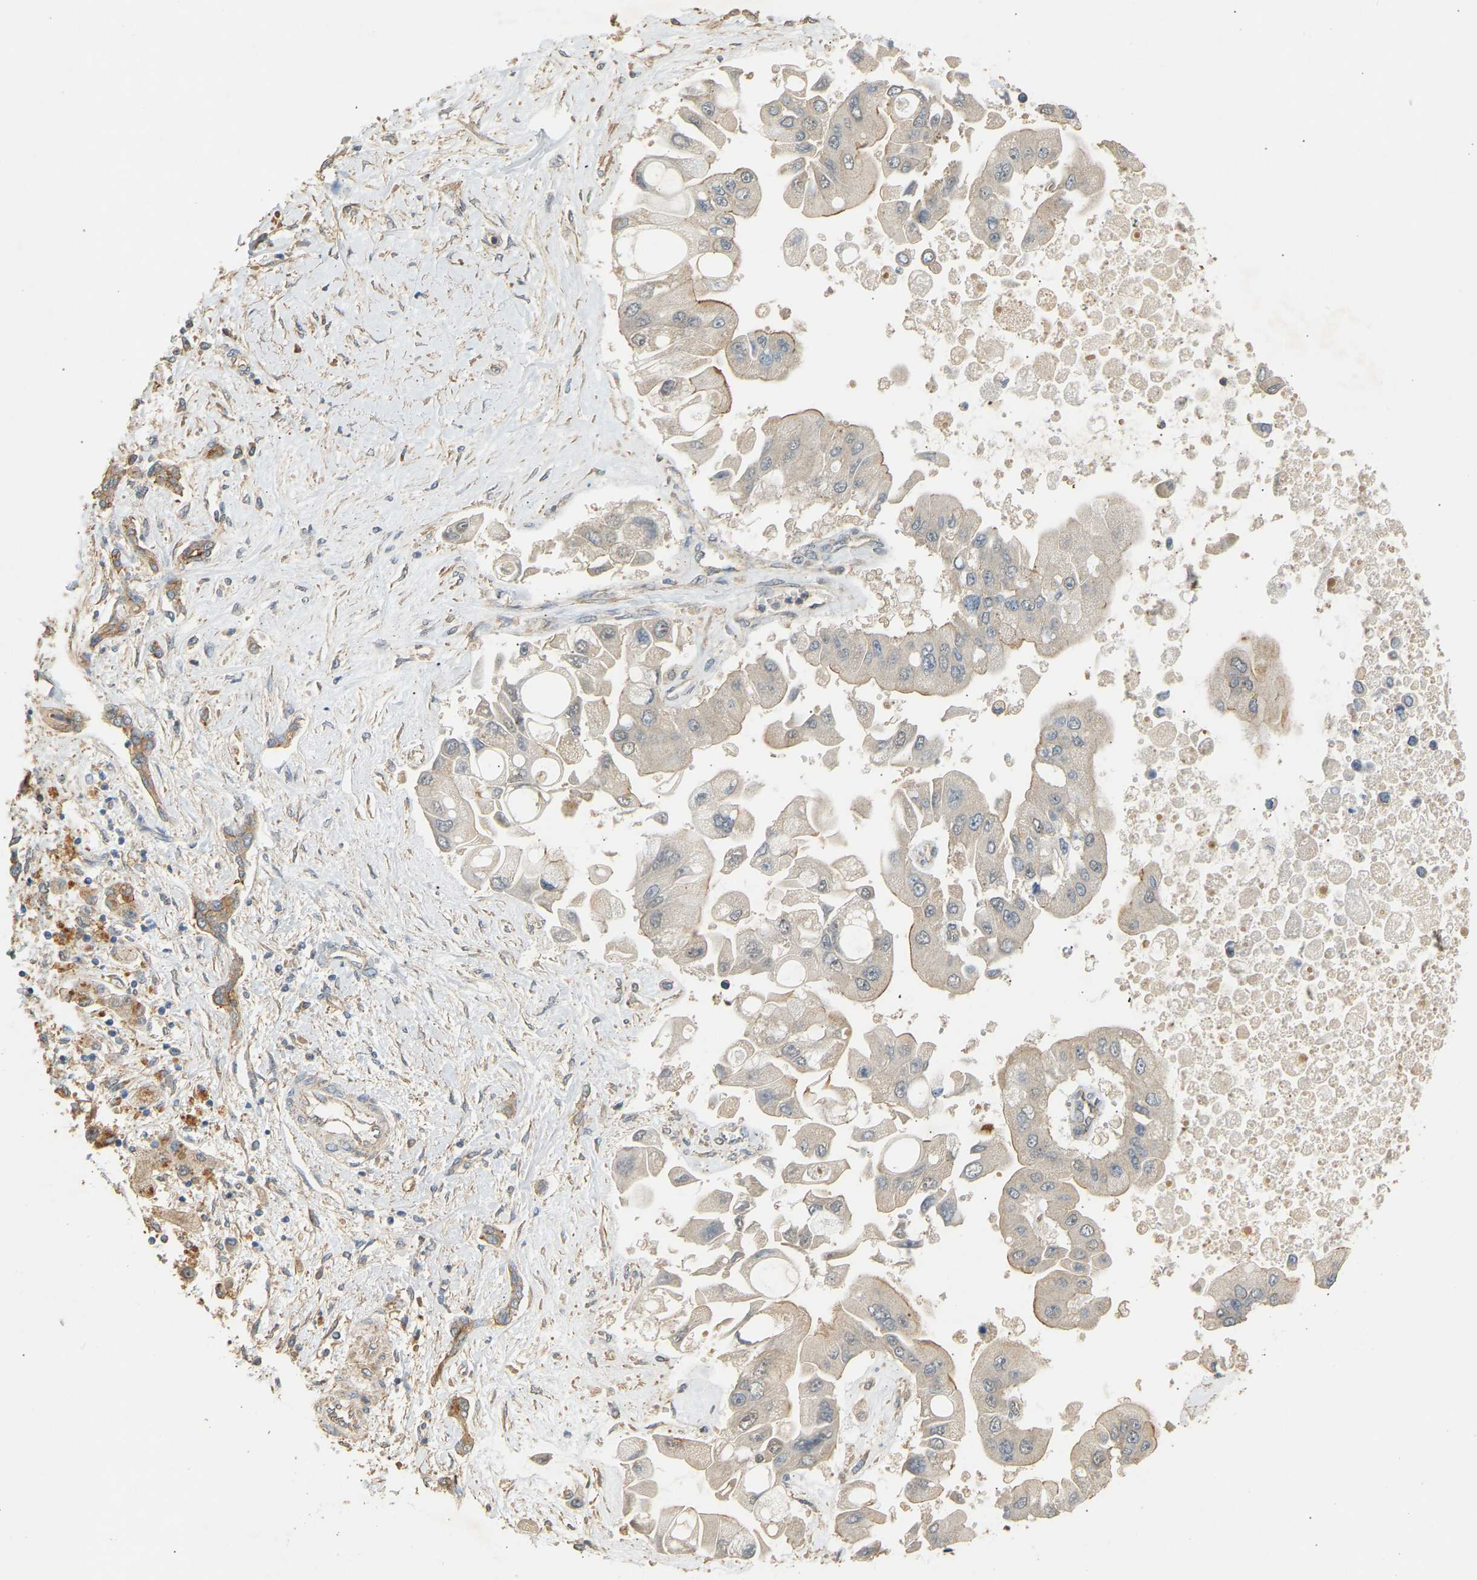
{"staining": {"intensity": "weak", "quantity": "25%-75%", "location": "cytoplasmic/membranous"}, "tissue": "liver cancer", "cell_type": "Tumor cells", "image_type": "cancer", "snomed": [{"axis": "morphology", "description": "Cholangiocarcinoma"}, {"axis": "topography", "description": "Liver"}], "caption": "Cholangiocarcinoma (liver) tissue reveals weak cytoplasmic/membranous positivity in about 25%-75% of tumor cells, visualized by immunohistochemistry.", "gene": "RGL1", "patient": {"sex": "male", "age": 50}}